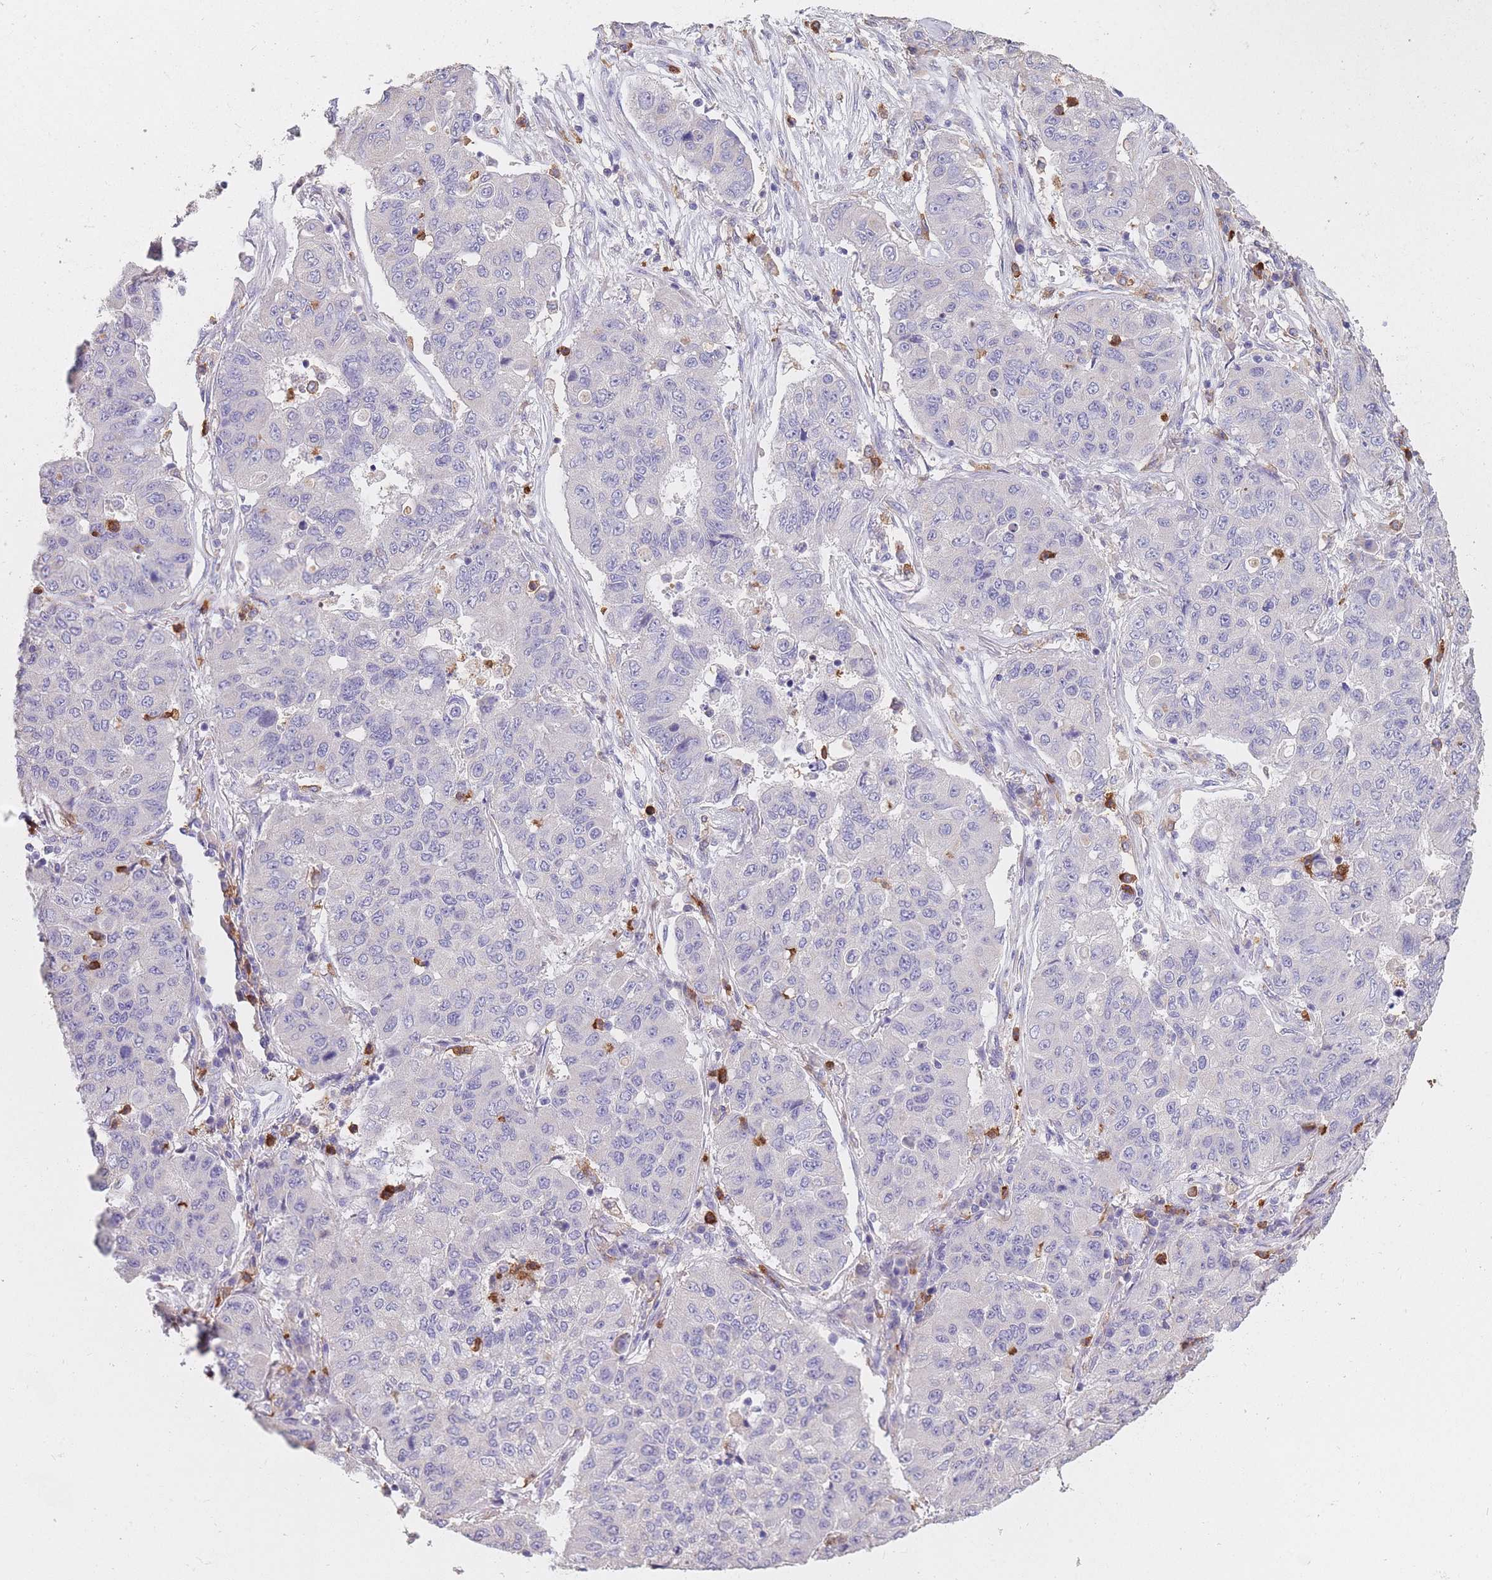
{"staining": {"intensity": "negative", "quantity": "none", "location": "none"}, "tissue": "lung cancer", "cell_type": "Tumor cells", "image_type": "cancer", "snomed": [{"axis": "morphology", "description": "Squamous cell carcinoma, NOS"}, {"axis": "topography", "description": "Lung"}], "caption": "Micrograph shows no significant protein positivity in tumor cells of lung cancer (squamous cell carcinoma).", "gene": "CLEC12A", "patient": {"sex": "male", "age": 74}}